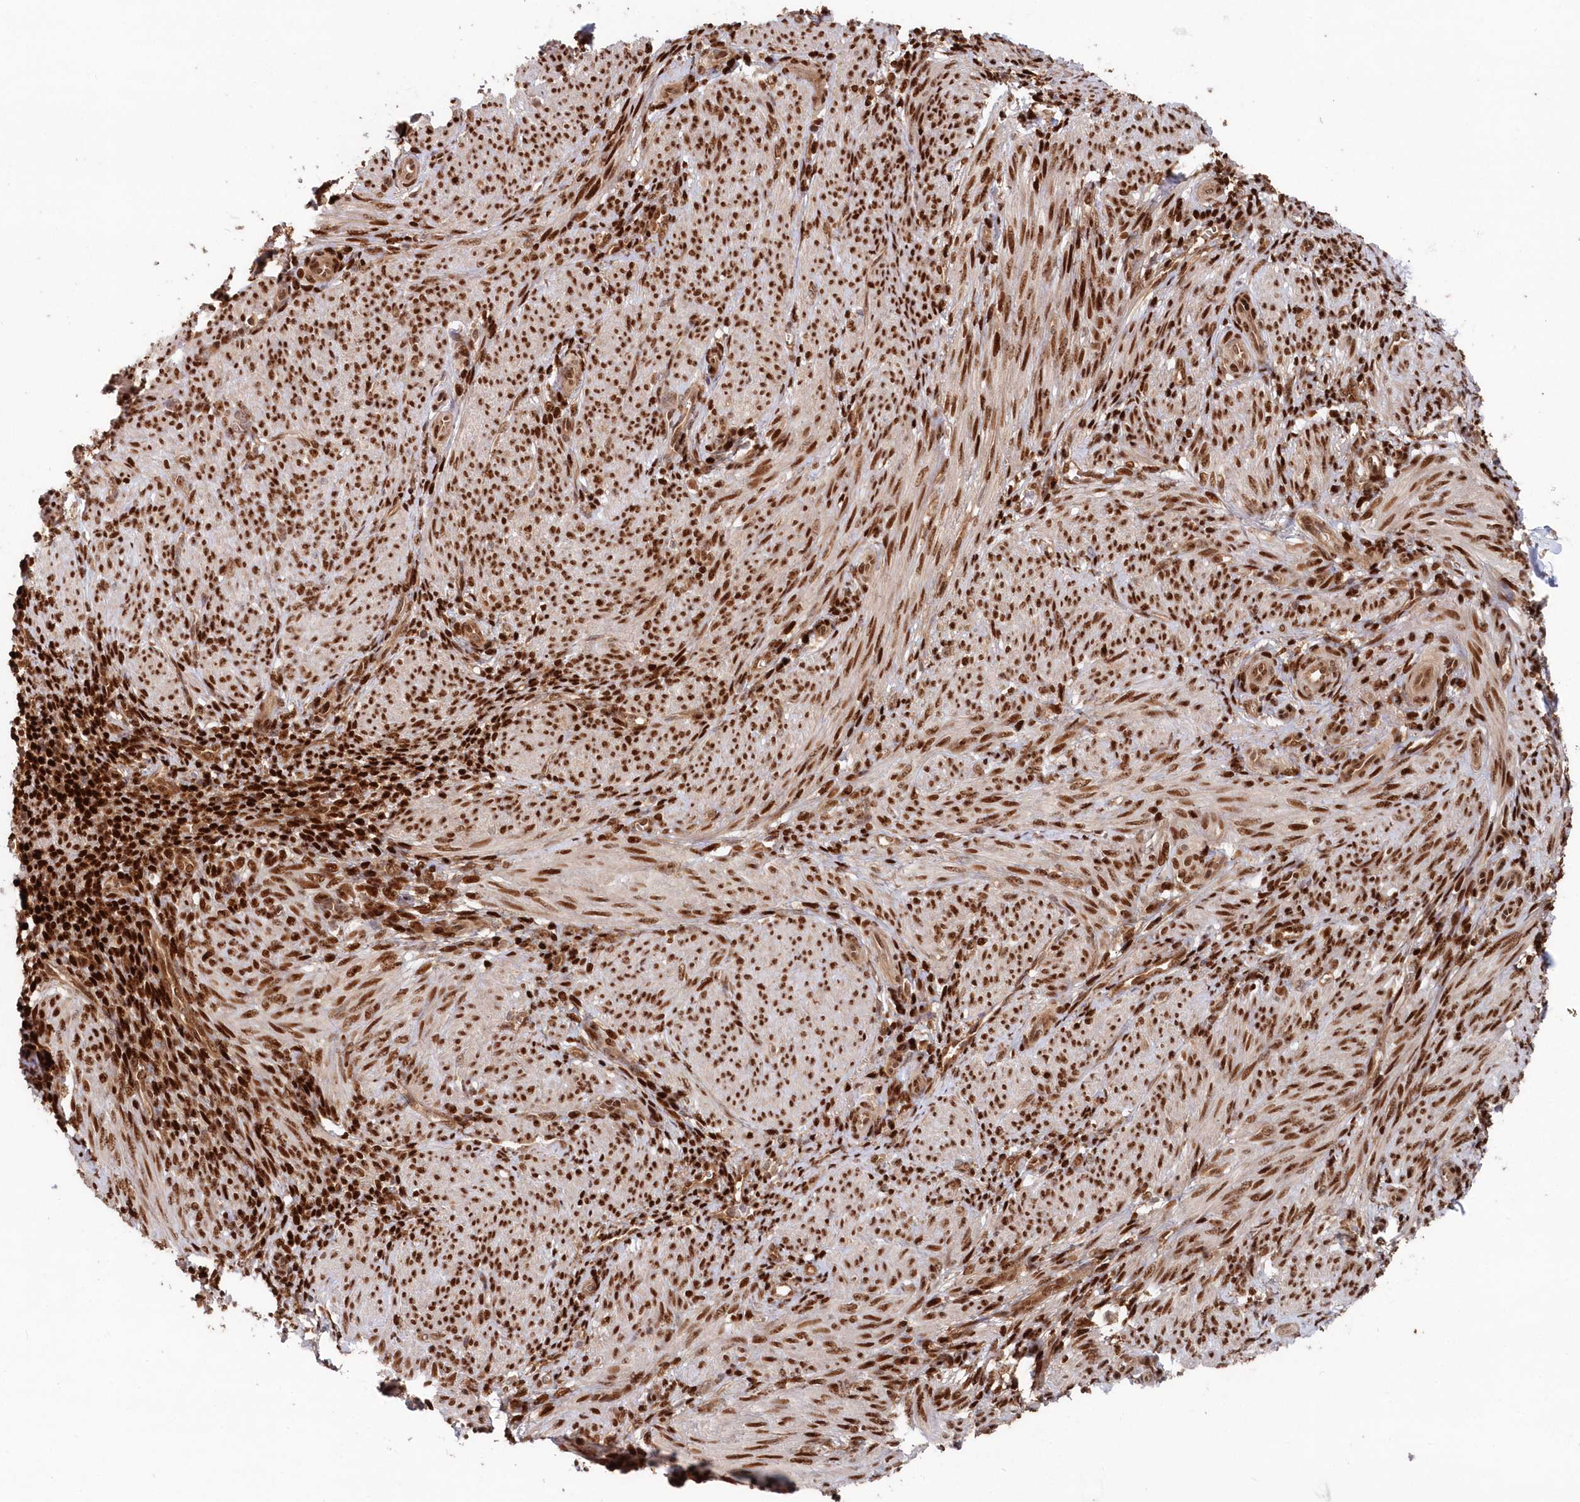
{"staining": {"intensity": "strong", "quantity": ">75%", "location": "nuclear"}, "tissue": "smooth muscle", "cell_type": "Smooth muscle cells", "image_type": "normal", "snomed": [{"axis": "morphology", "description": "Normal tissue, NOS"}, {"axis": "topography", "description": "Smooth muscle"}], "caption": "A high-resolution image shows immunohistochemistry staining of unremarkable smooth muscle, which shows strong nuclear staining in approximately >75% of smooth muscle cells.", "gene": "ABHD14B", "patient": {"sex": "female", "age": 39}}